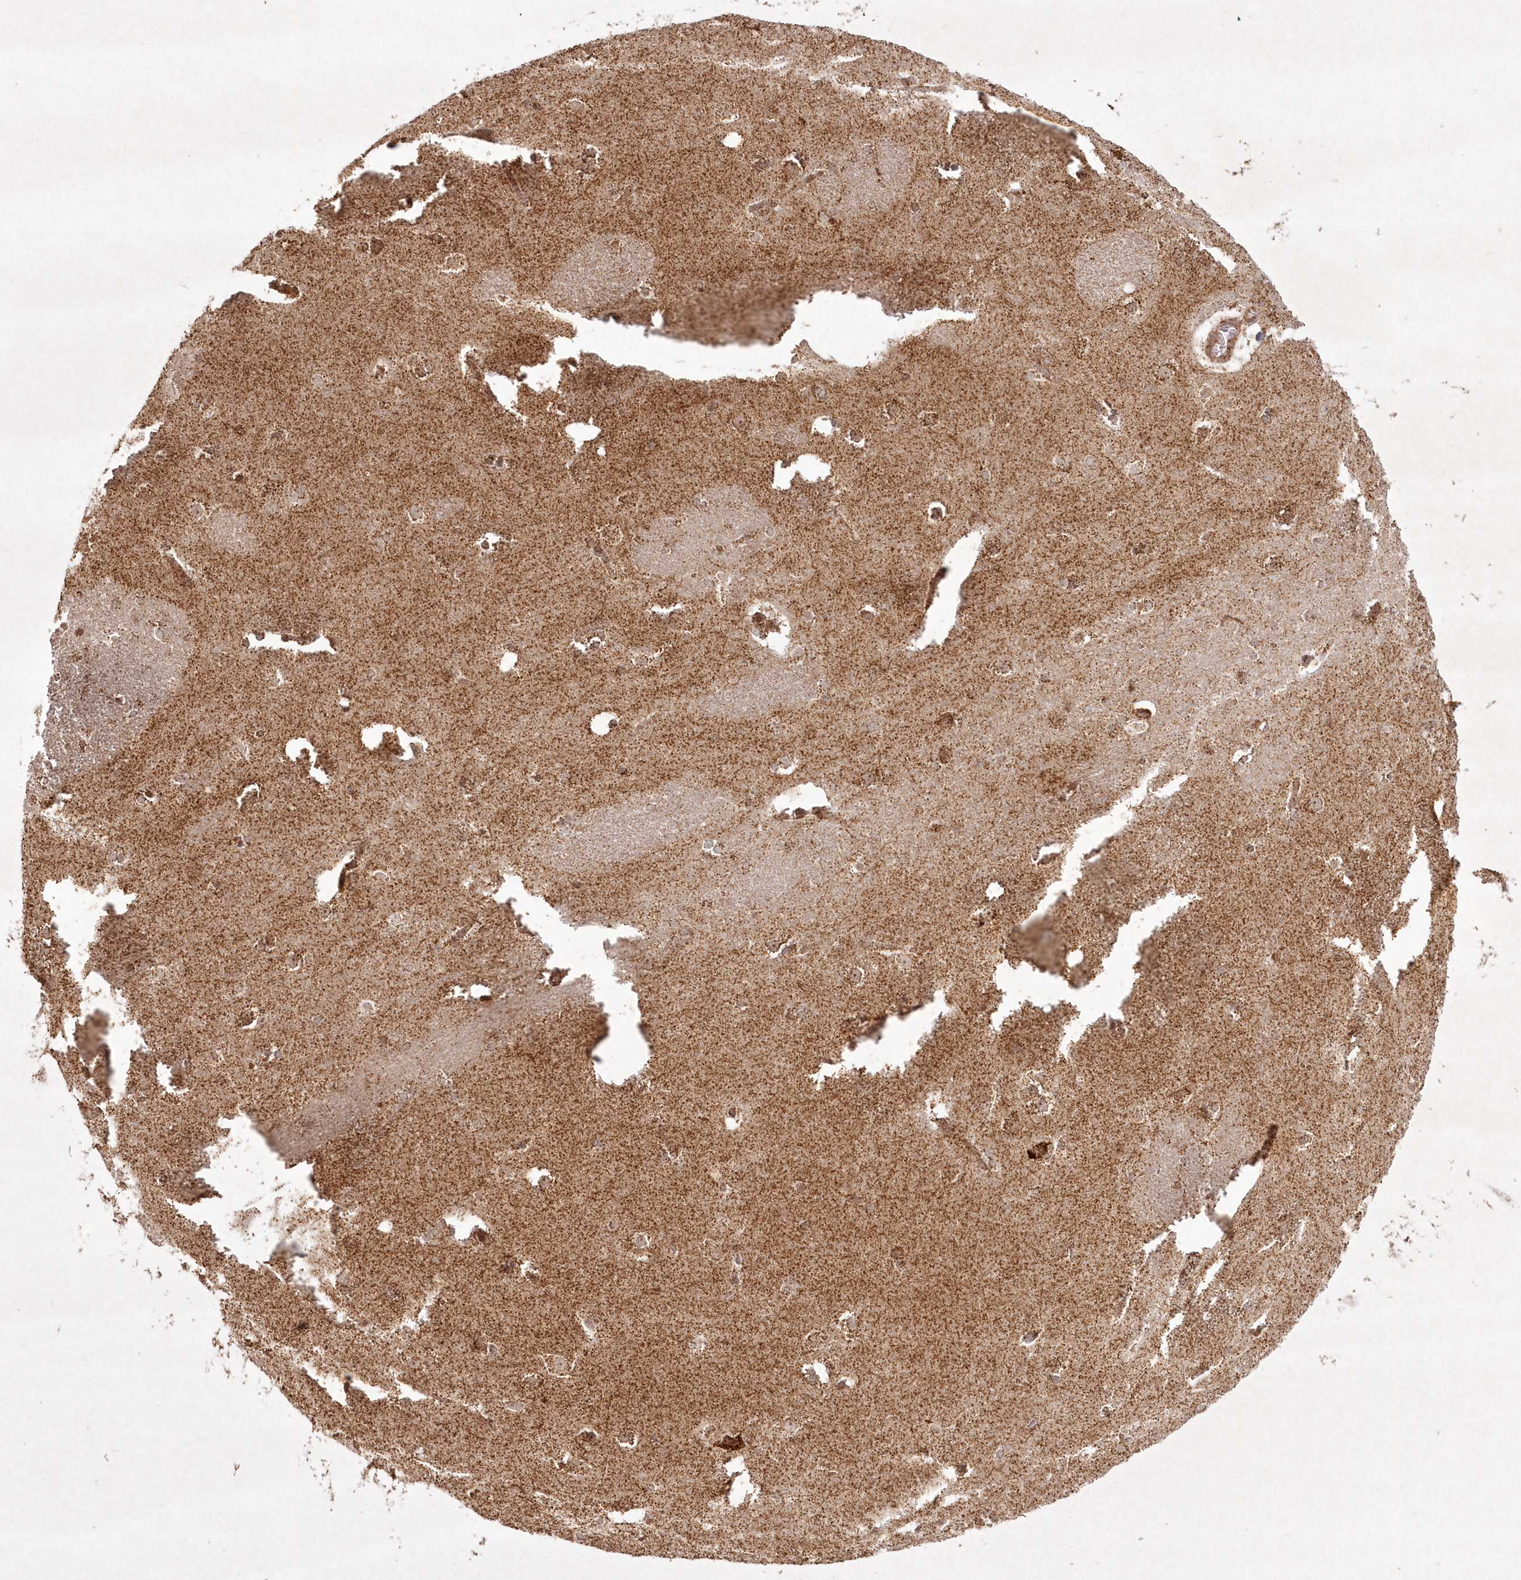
{"staining": {"intensity": "moderate", "quantity": ">75%", "location": "cytoplasmic/membranous"}, "tissue": "caudate", "cell_type": "Glial cells", "image_type": "normal", "snomed": [{"axis": "morphology", "description": "Normal tissue, NOS"}, {"axis": "topography", "description": "Lateral ventricle wall"}], "caption": "Moderate cytoplasmic/membranous staining for a protein is present in about >75% of glial cells of benign caudate using IHC.", "gene": "LRPPRC", "patient": {"sex": "female", "age": 19}}